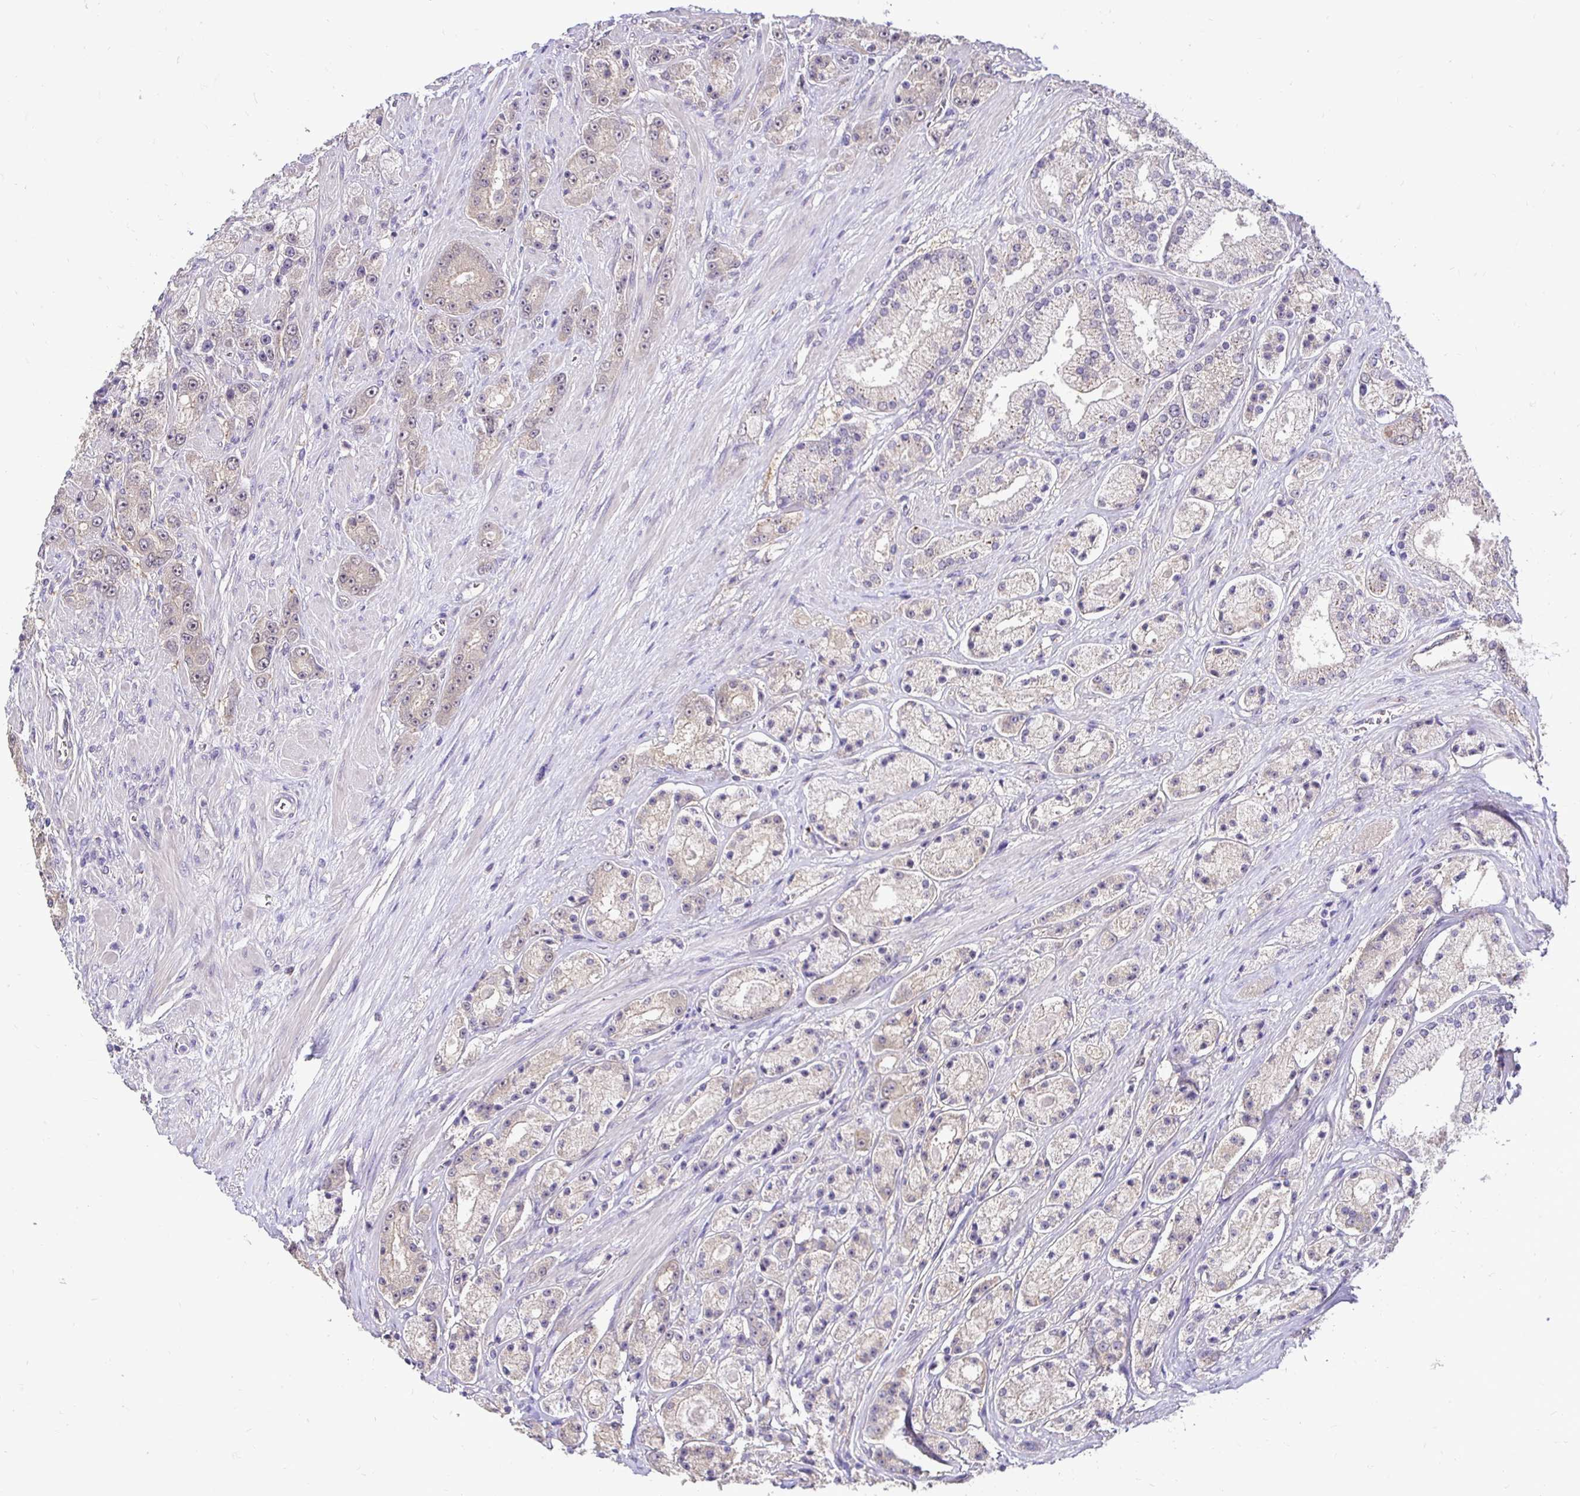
{"staining": {"intensity": "negative", "quantity": "none", "location": "none"}, "tissue": "prostate cancer", "cell_type": "Tumor cells", "image_type": "cancer", "snomed": [{"axis": "morphology", "description": "Adenocarcinoma, High grade"}, {"axis": "topography", "description": "Prostate"}], "caption": "DAB immunohistochemical staining of high-grade adenocarcinoma (prostate) demonstrates no significant expression in tumor cells.", "gene": "SLC9A1", "patient": {"sex": "male", "age": 67}}